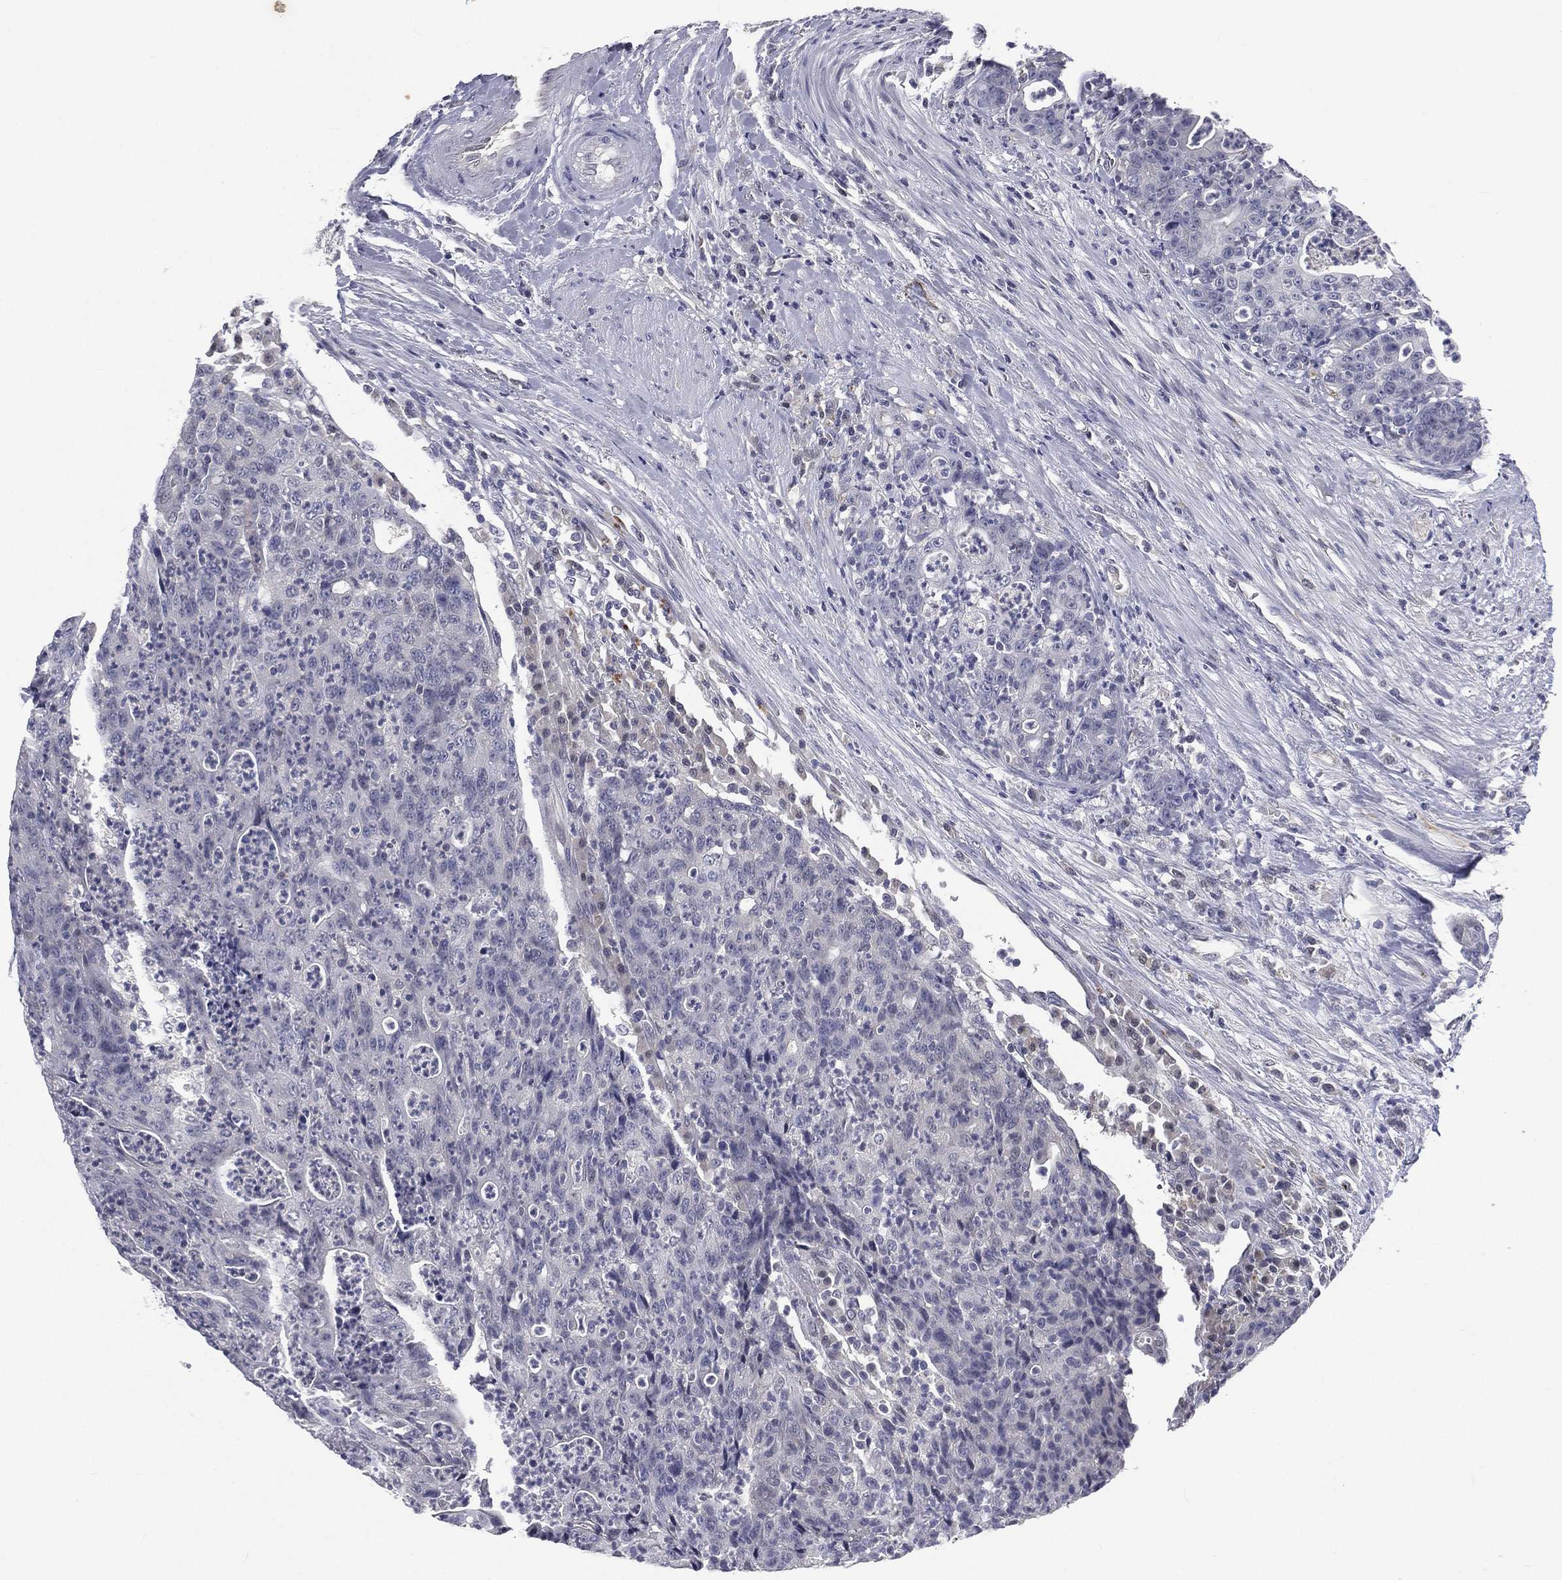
{"staining": {"intensity": "negative", "quantity": "none", "location": "none"}, "tissue": "colorectal cancer", "cell_type": "Tumor cells", "image_type": "cancer", "snomed": [{"axis": "morphology", "description": "Adenocarcinoma, NOS"}, {"axis": "topography", "description": "Colon"}], "caption": "Tumor cells show no significant protein expression in colorectal cancer (adenocarcinoma).", "gene": "IFT27", "patient": {"sex": "male", "age": 70}}